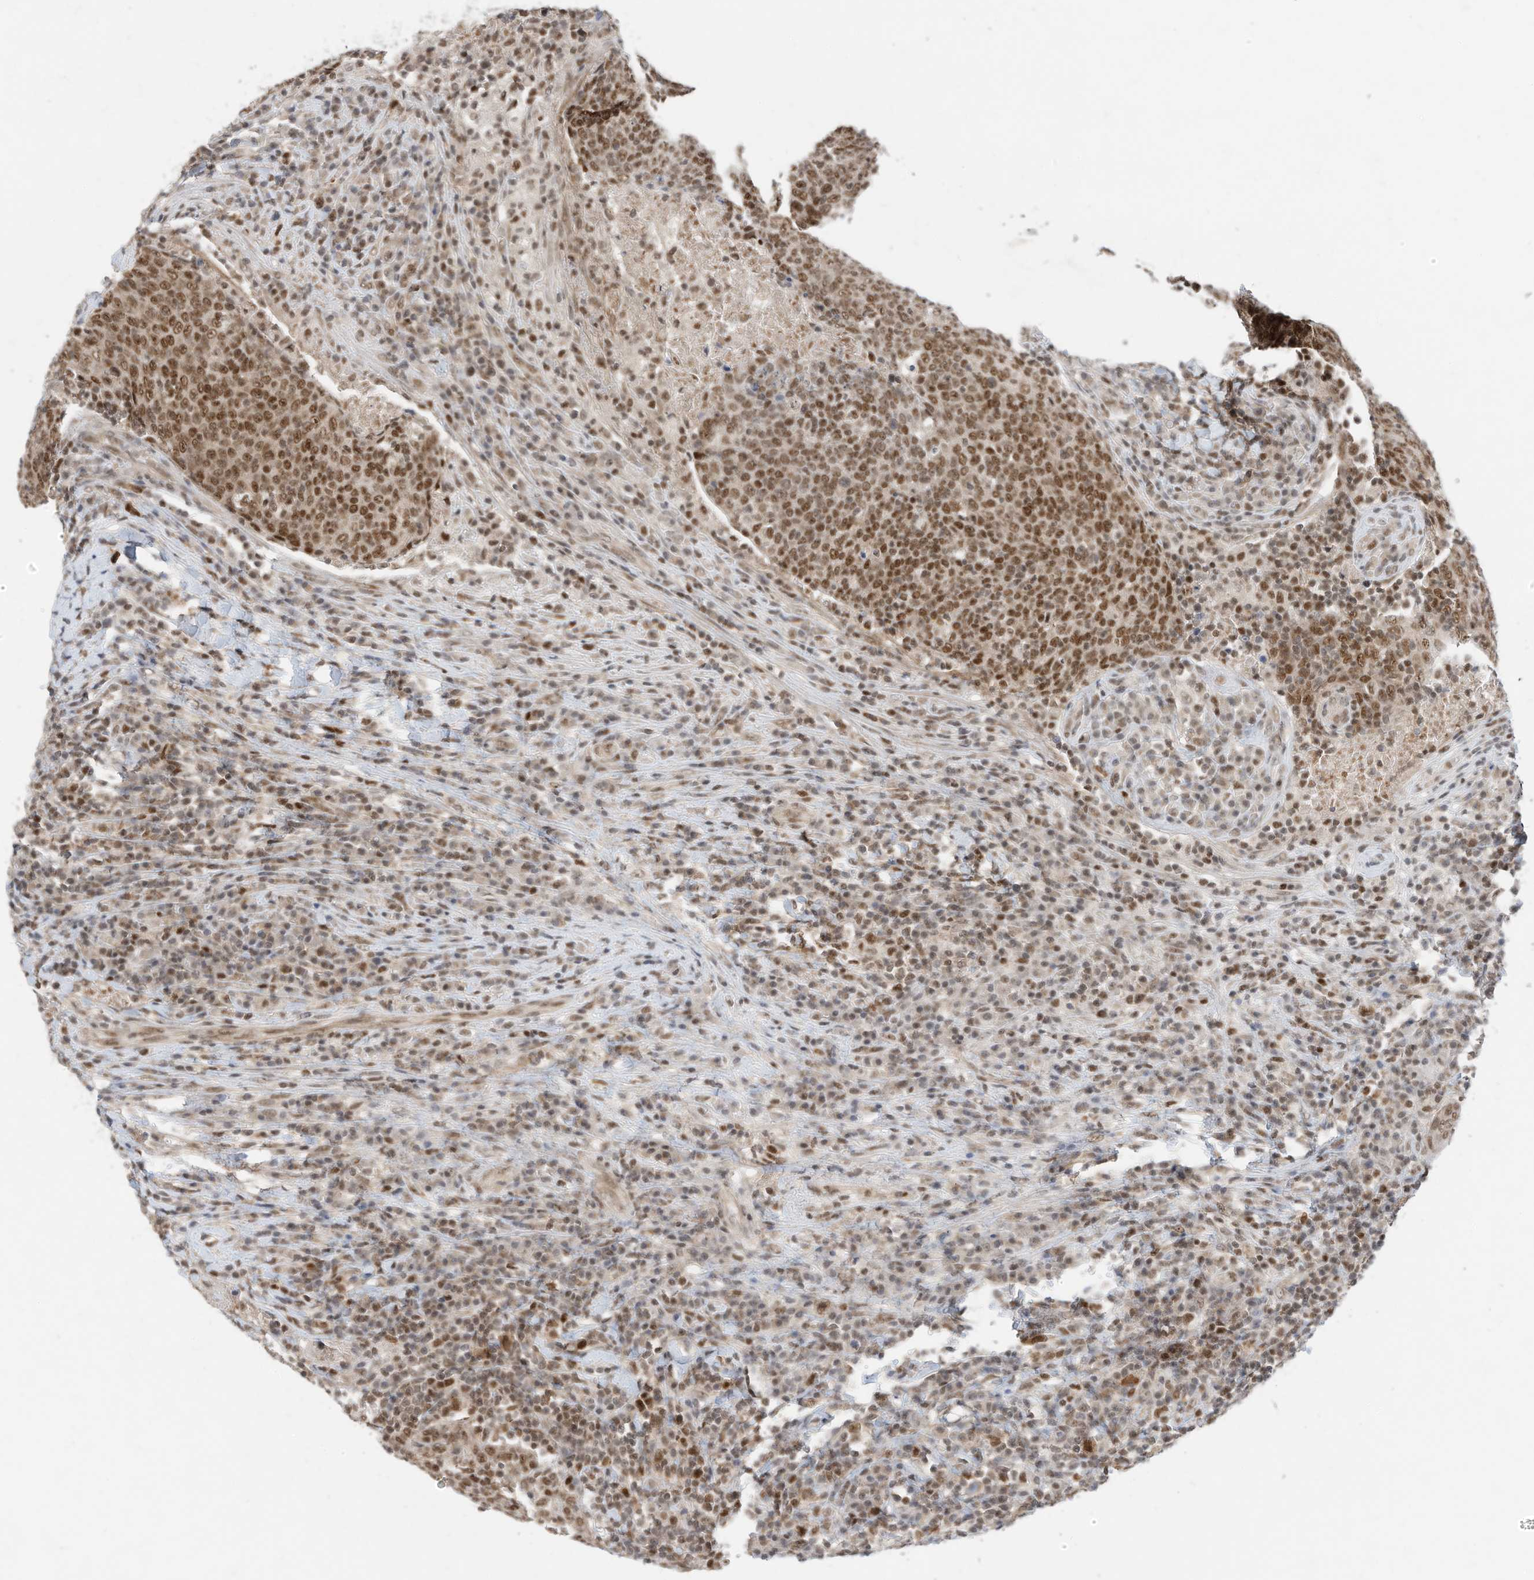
{"staining": {"intensity": "moderate", "quantity": ">75%", "location": "nuclear"}, "tissue": "head and neck cancer", "cell_type": "Tumor cells", "image_type": "cancer", "snomed": [{"axis": "morphology", "description": "Squamous cell carcinoma, NOS"}, {"axis": "morphology", "description": "Squamous cell carcinoma, metastatic, NOS"}, {"axis": "topography", "description": "Lymph node"}, {"axis": "topography", "description": "Head-Neck"}], "caption": "Immunohistochemistry (IHC) staining of metastatic squamous cell carcinoma (head and neck), which exhibits medium levels of moderate nuclear staining in about >75% of tumor cells indicating moderate nuclear protein positivity. The staining was performed using DAB (brown) for protein detection and nuclei were counterstained in hematoxylin (blue).", "gene": "OGT", "patient": {"sex": "male", "age": 62}}